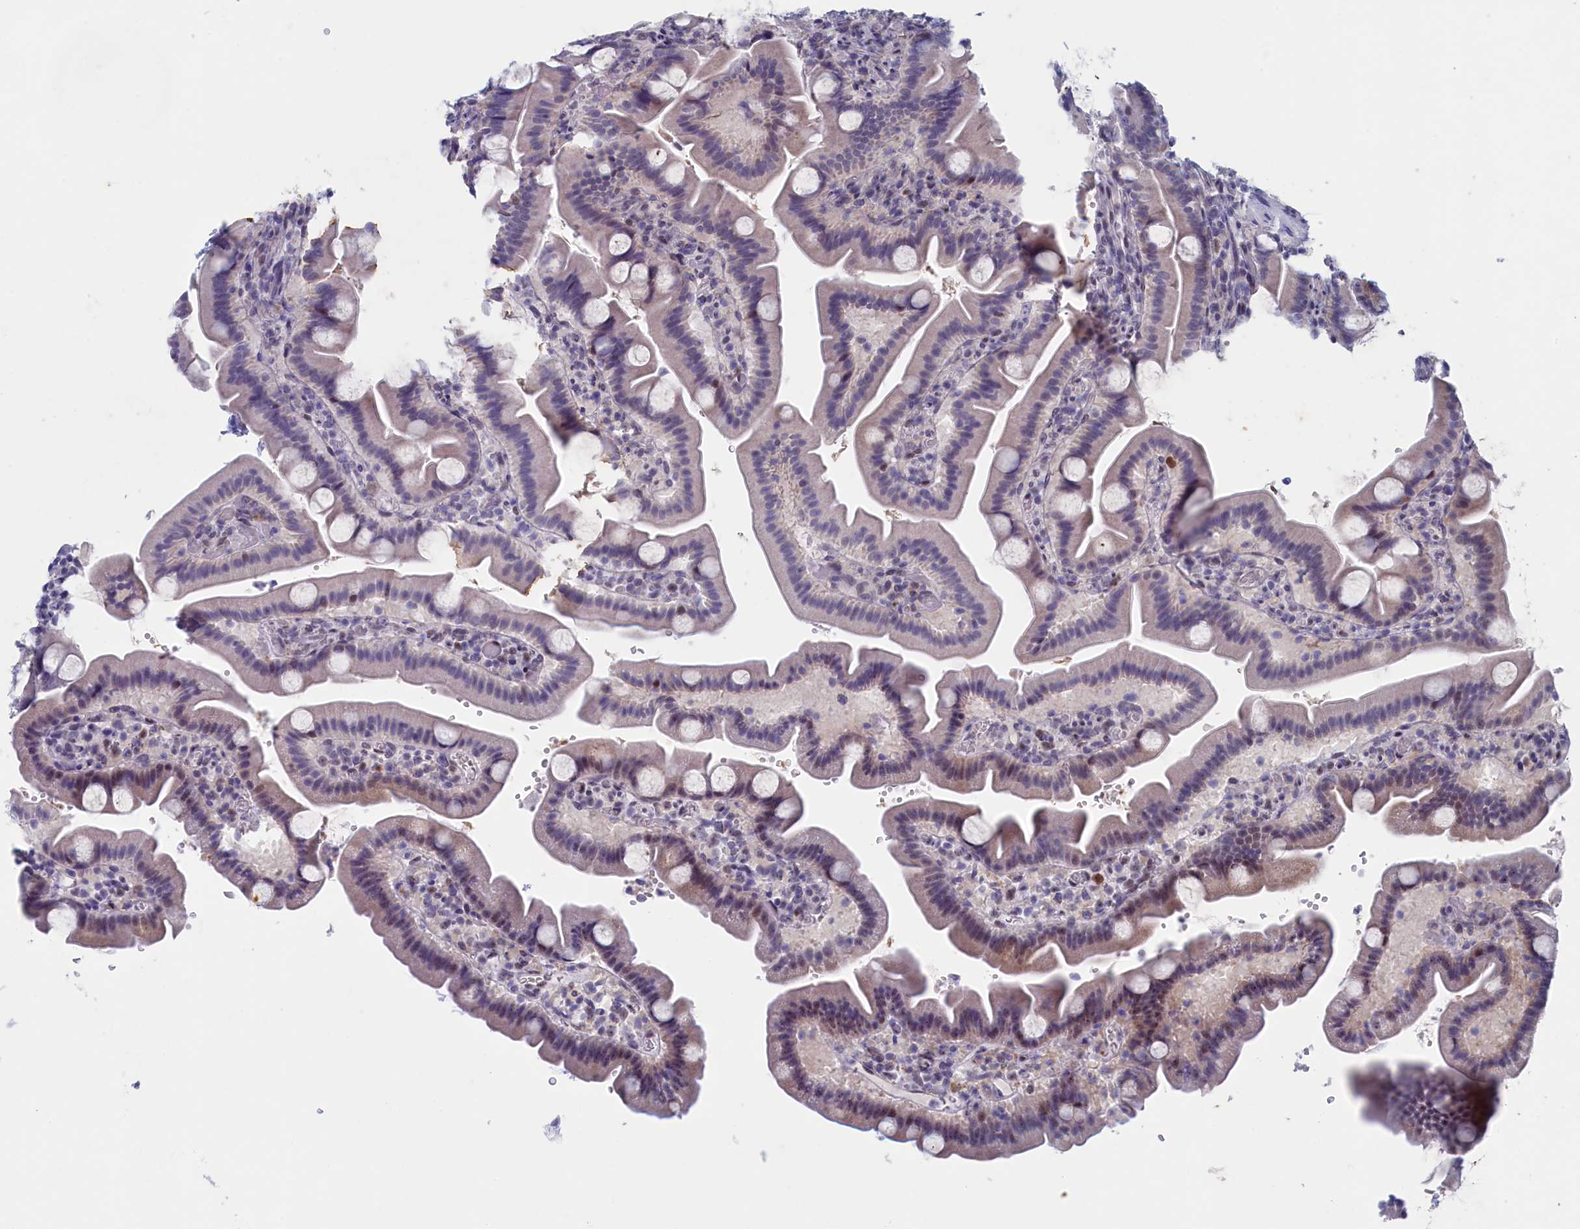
{"staining": {"intensity": "moderate", "quantity": "<25%", "location": "nuclear"}, "tissue": "duodenum", "cell_type": "Glandular cells", "image_type": "normal", "snomed": [{"axis": "morphology", "description": "Normal tissue, NOS"}, {"axis": "topography", "description": "Duodenum"}], "caption": "Immunohistochemistry (IHC) histopathology image of normal duodenum stained for a protein (brown), which shows low levels of moderate nuclear positivity in about <25% of glandular cells.", "gene": "WDR76", "patient": {"sex": "male", "age": 55}}